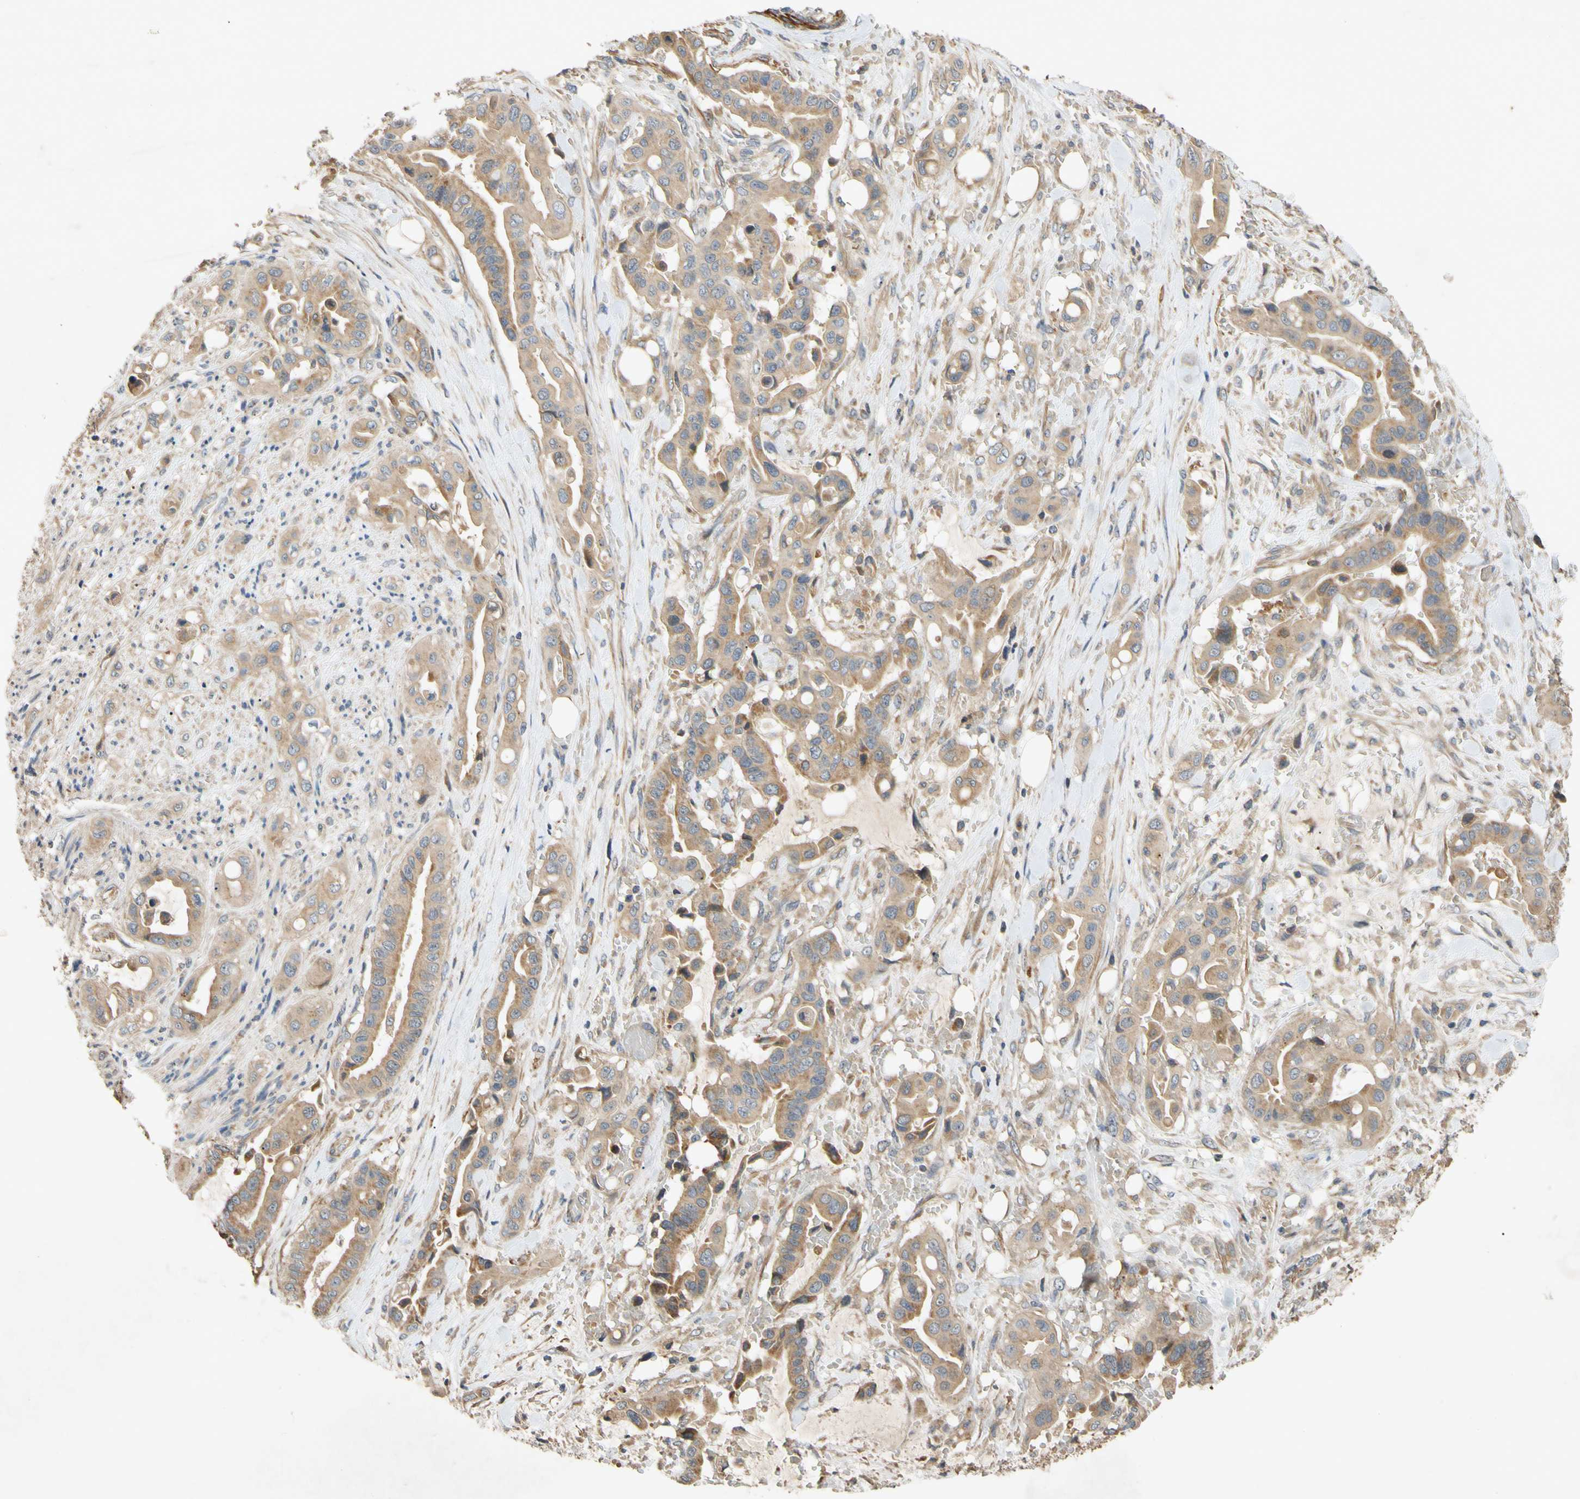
{"staining": {"intensity": "moderate", "quantity": "25%-75%", "location": "cytoplasmic/membranous"}, "tissue": "liver cancer", "cell_type": "Tumor cells", "image_type": "cancer", "snomed": [{"axis": "morphology", "description": "Cholangiocarcinoma"}, {"axis": "topography", "description": "Liver"}], "caption": "Immunohistochemical staining of human liver cancer (cholangiocarcinoma) shows medium levels of moderate cytoplasmic/membranous protein expression in about 25%-75% of tumor cells.", "gene": "PARD6A", "patient": {"sex": "female", "age": 61}}